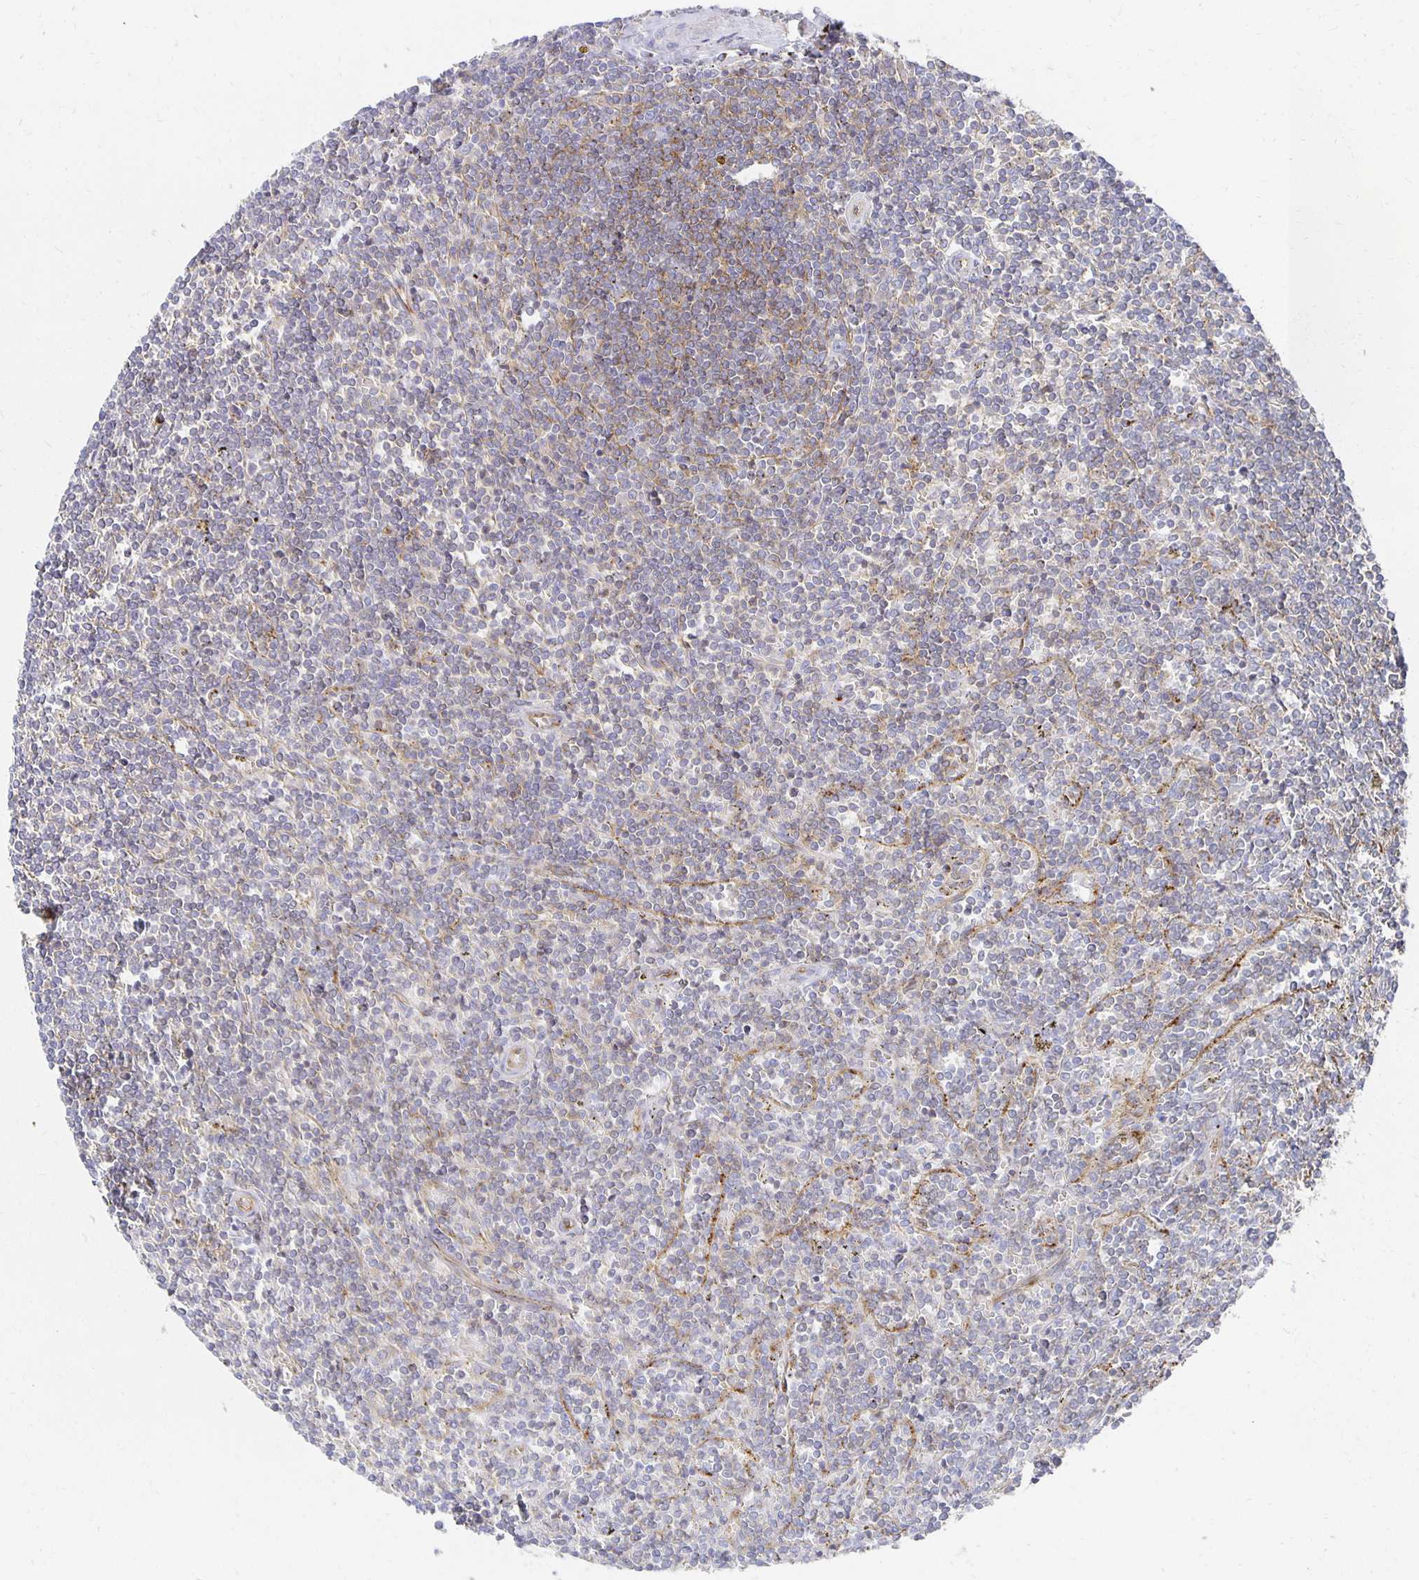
{"staining": {"intensity": "negative", "quantity": "none", "location": "none"}, "tissue": "lymphoma", "cell_type": "Tumor cells", "image_type": "cancer", "snomed": [{"axis": "morphology", "description": "Malignant lymphoma, non-Hodgkin's type, Low grade"}, {"axis": "topography", "description": "Spleen"}], "caption": "High power microscopy photomicrograph of an immunohistochemistry micrograph of lymphoma, revealing no significant positivity in tumor cells.", "gene": "TAAR1", "patient": {"sex": "male", "age": 78}}